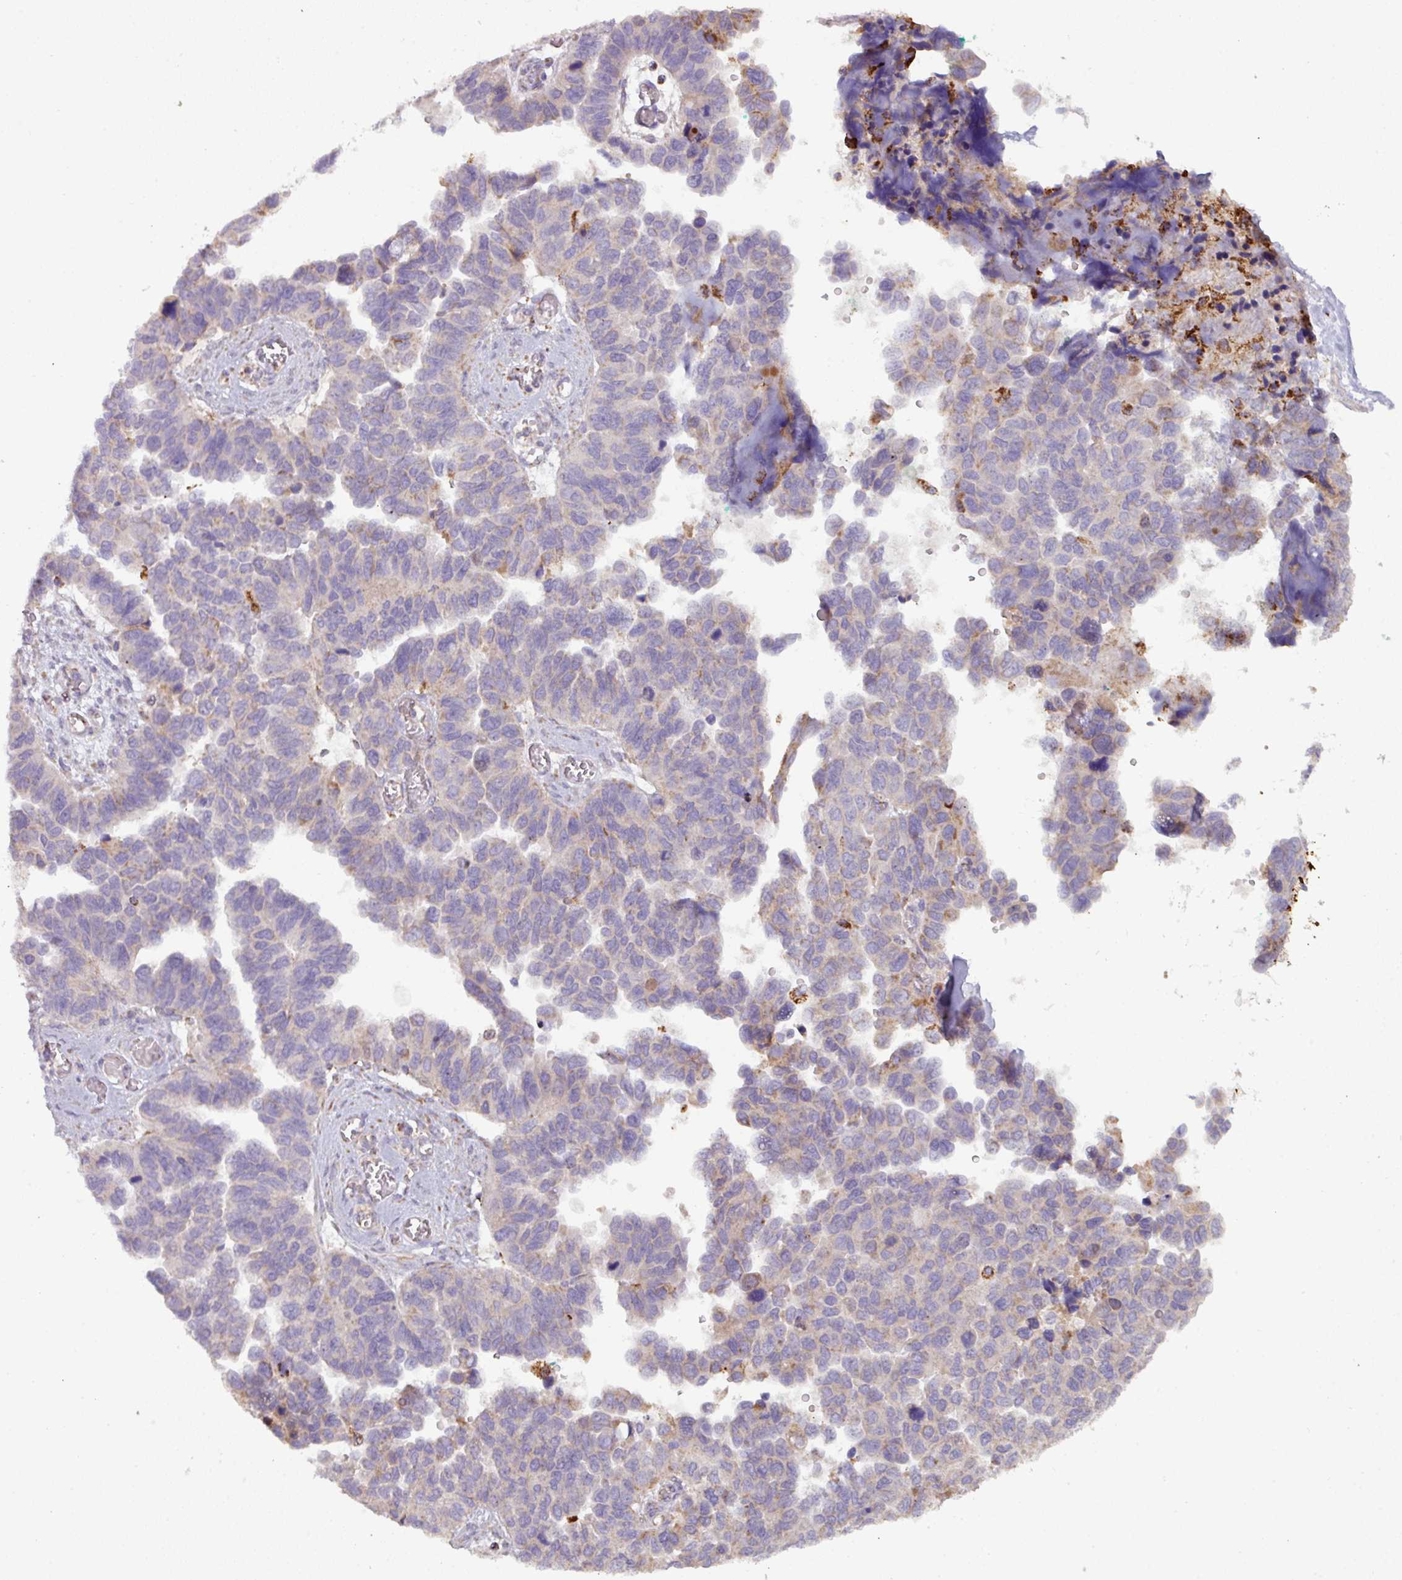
{"staining": {"intensity": "moderate", "quantity": "<25%", "location": "cytoplasmic/membranous"}, "tissue": "ovarian cancer", "cell_type": "Tumor cells", "image_type": "cancer", "snomed": [{"axis": "morphology", "description": "Cystadenocarcinoma, serous, NOS"}, {"axis": "topography", "description": "Ovary"}], "caption": "This is an image of immunohistochemistry staining of ovarian cancer, which shows moderate expression in the cytoplasmic/membranous of tumor cells.", "gene": "SQOR", "patient": {"sex": "female", "age": 64}}